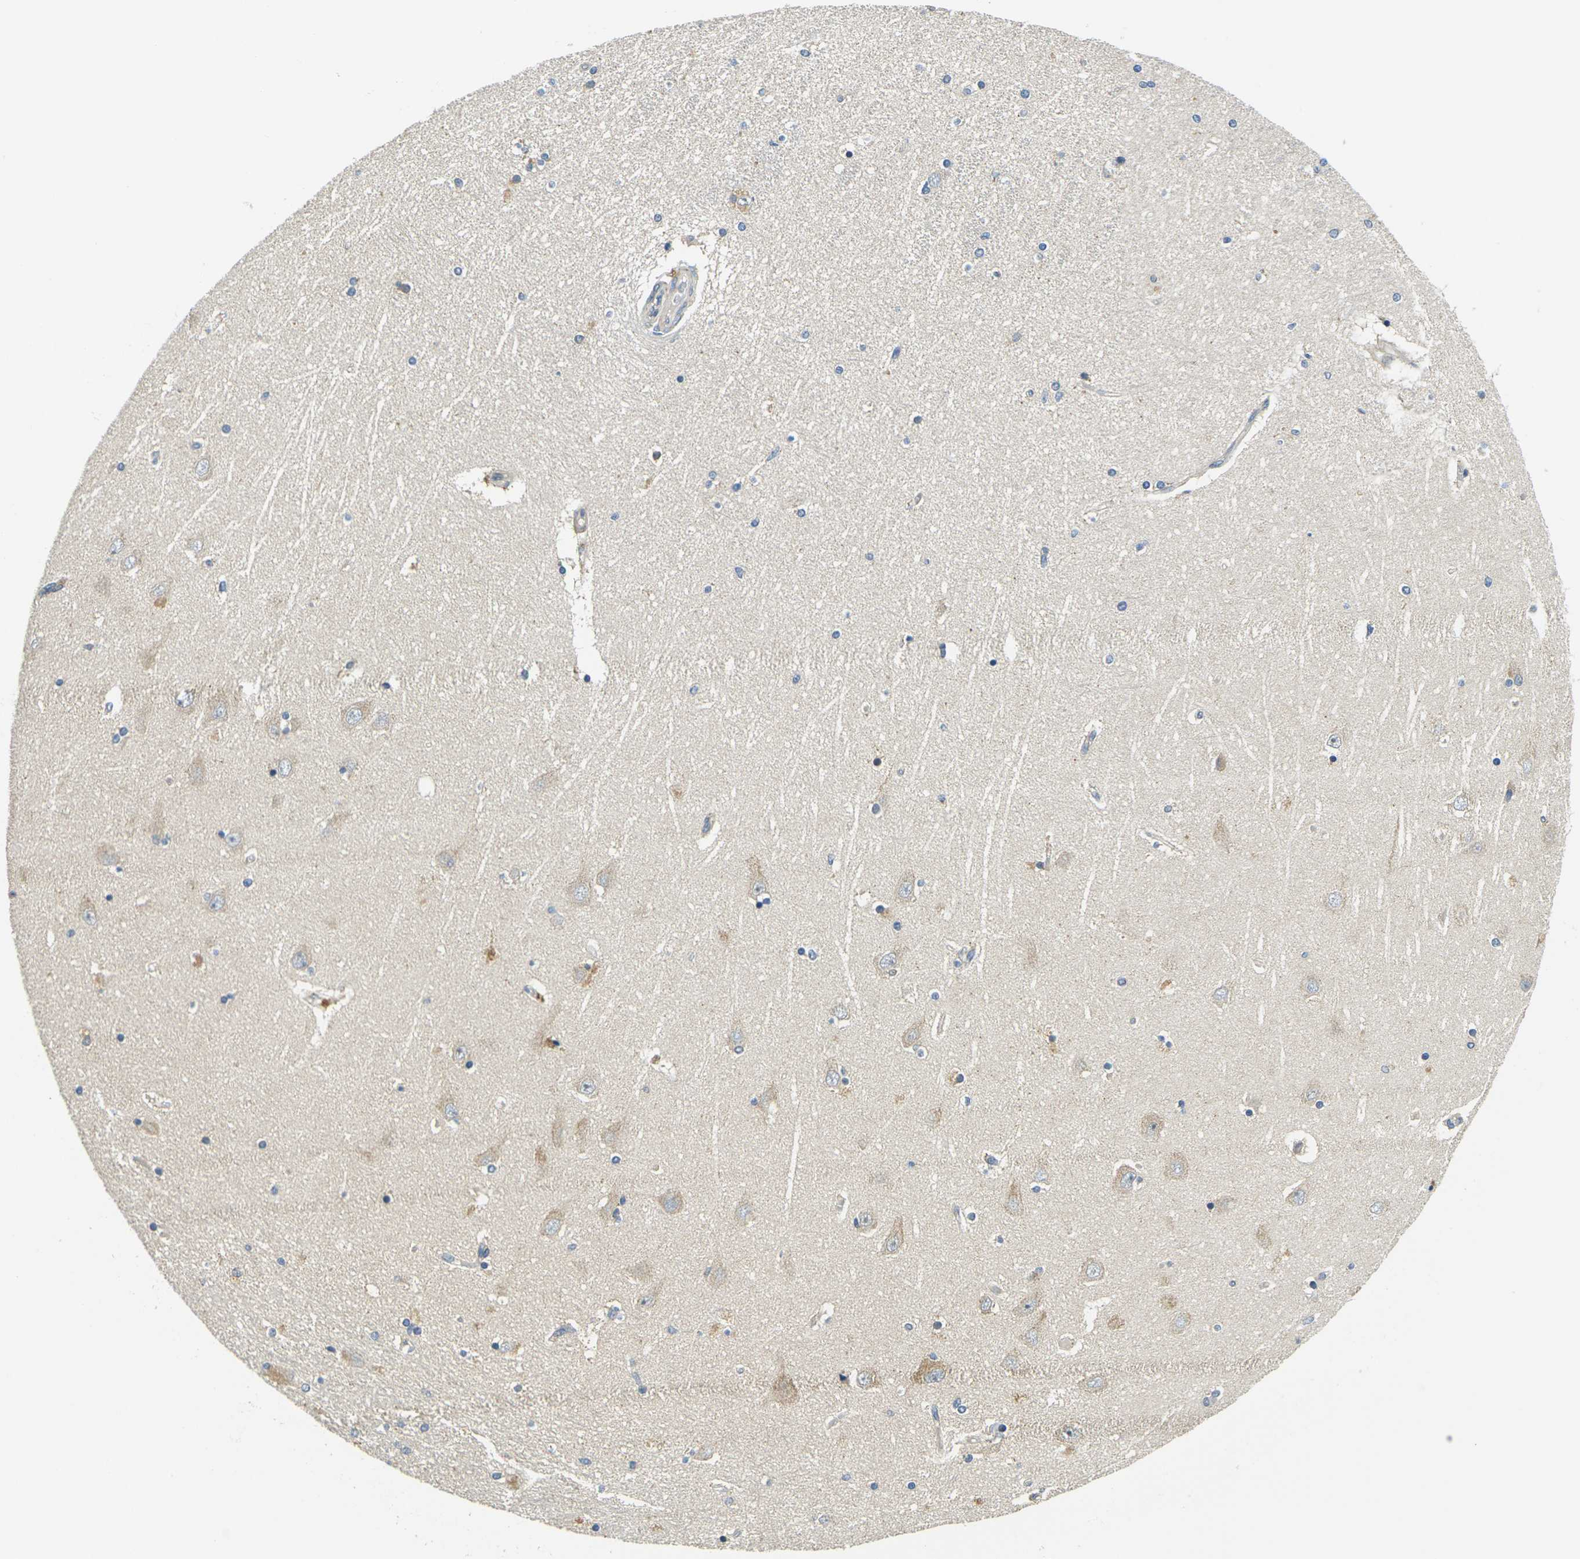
{"staining": {"intensity": "weak", "quantity": "<25%", "location": "cytoplasmic/membranous"}, "tissue": "hippocampus", "cell_type": "Glial cells", "image_type": "normal", "snomed": [{"axis": "morphology", "description": "Normal tissue, NOS"}, {"axis": "topography", "description": "Hippocampus"}], "caption": "Photomicrograph shows no protein expression in glial cells of unremarkable hippocampus. The staining was performed using DAB to visualize the protein expression in brown, while the nuclei were stained in blue with hematoxylin (Magnification: 20x).", "gene": "MINAR2", "patient": {"sex": "female", "age": 54}}